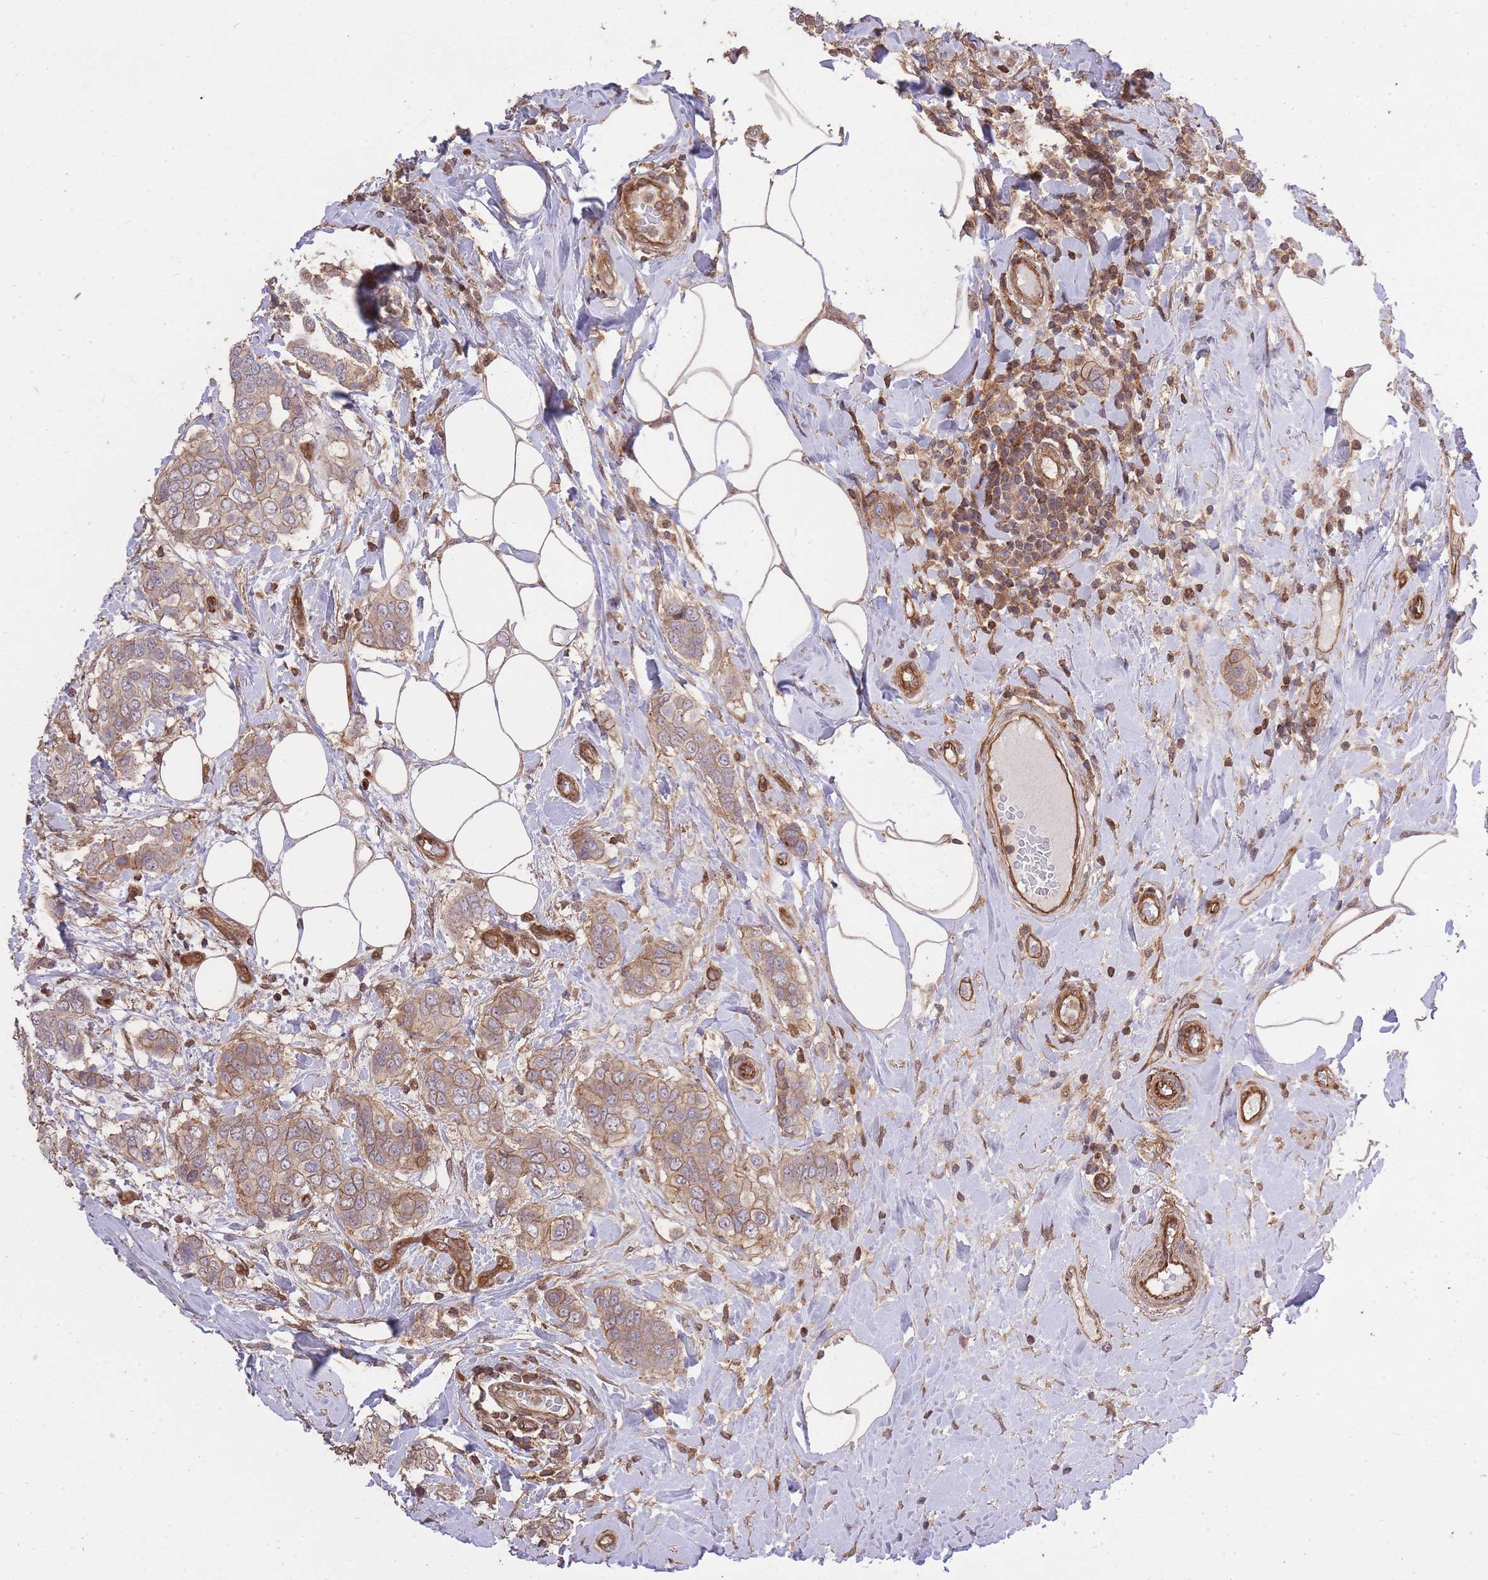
{"staining": {"intensity": "weak", "quantity": ">75%", "location": "cytoplasmic/membranous"}, "tissue": "breast cancer", "cell_type": "Tumor cells", "image_type": "cancer", "snomed": [{"axis": "morphology", "description": "Lobular carcinoma"}, {"axis": "topography", "description": "Breast"}], "caption": "Breast lobular carcinoma stained for a protein reveals weak cytoplasmic/membranous positivity in tumor cells.", "gene": "PLD1", "patient": {"sex": "female", "age": 51}}